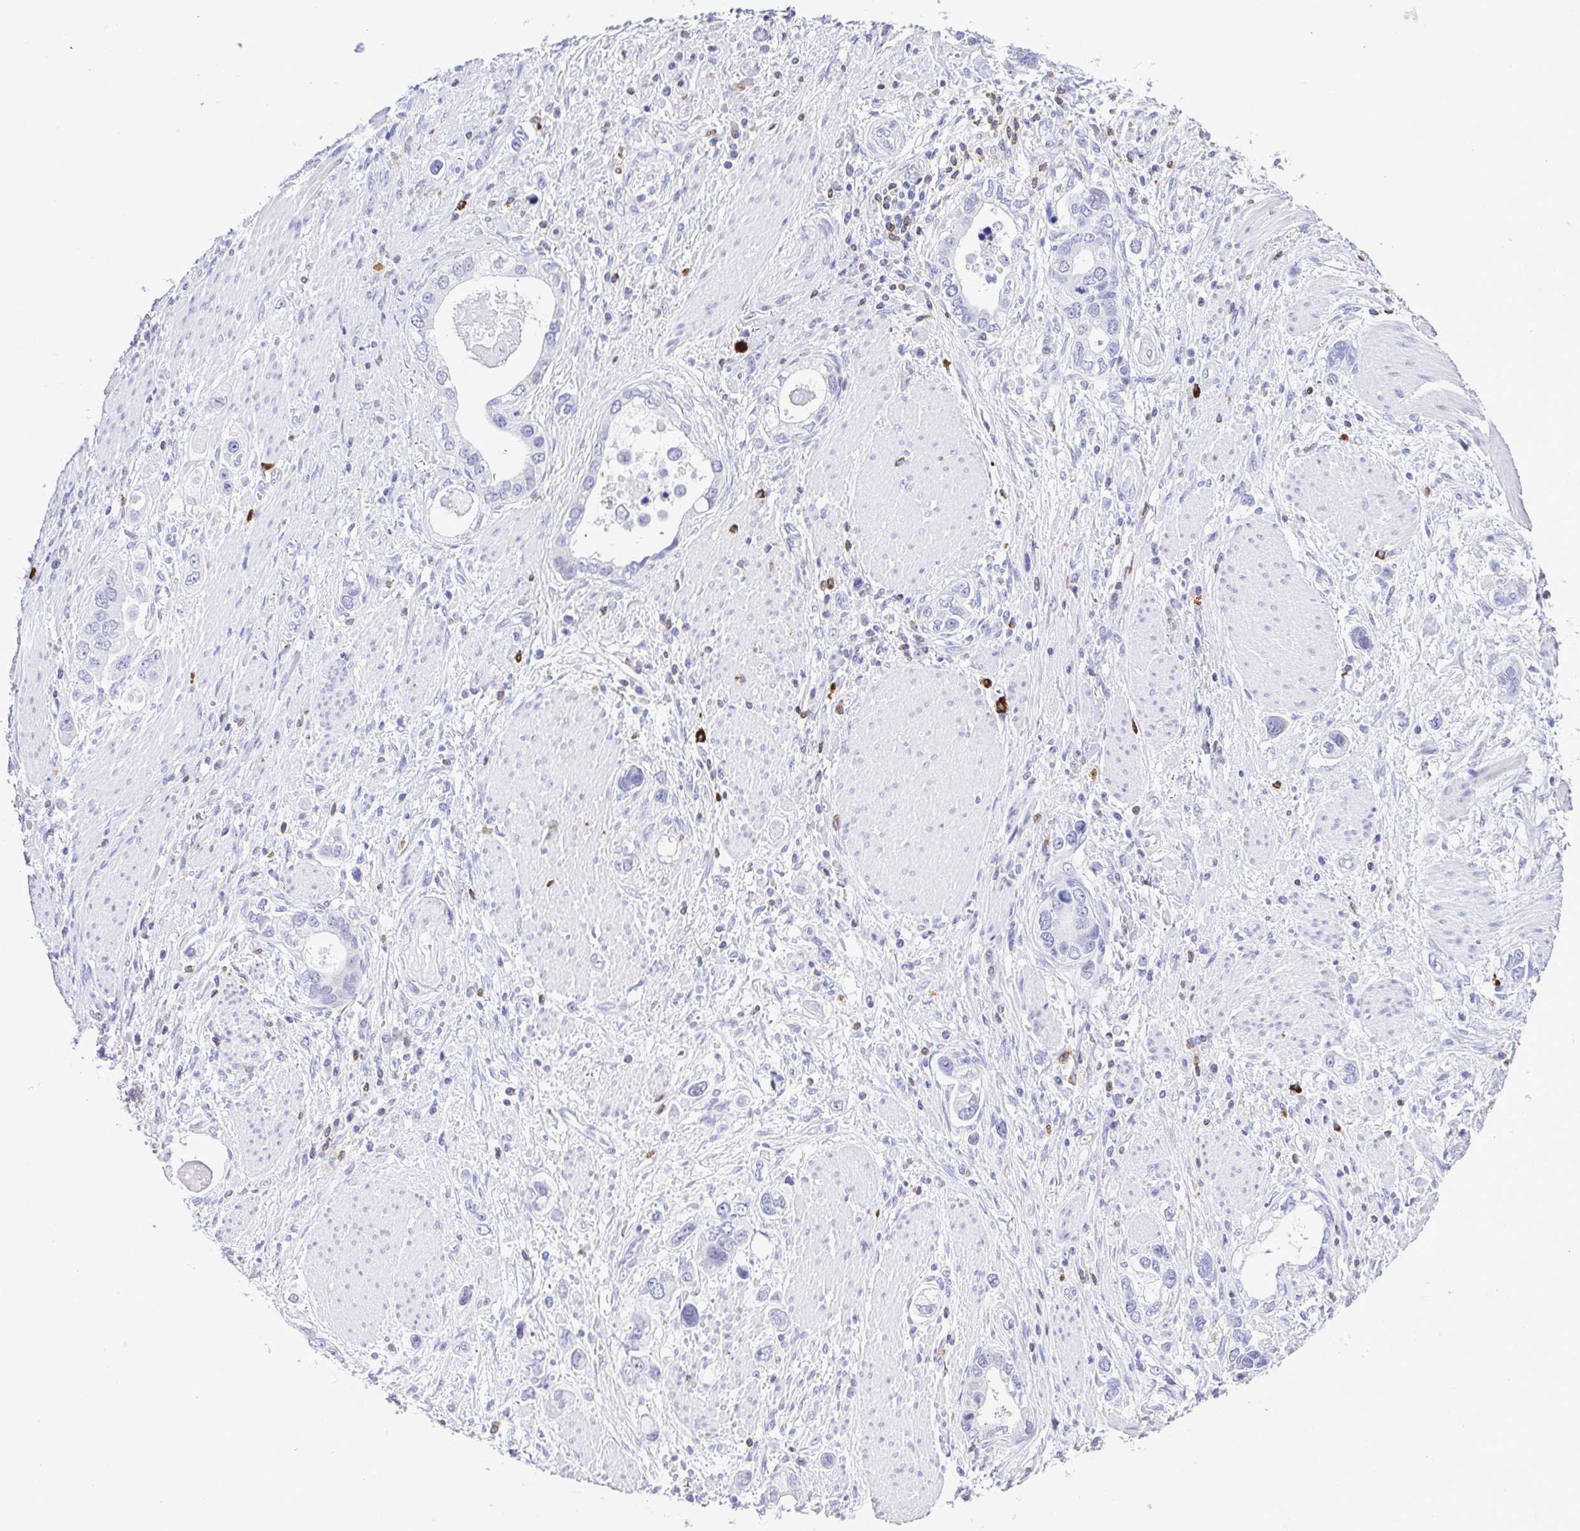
{"staining": {"intensity": "negative", "quantity": "none", "location": "none"}, "tissue": "stomach cancer", "cell_type": "Tumor cells", "image_type": "cancer", "snomed": [{"axis": "morphology", "description": "Adenocarcinoma, NOS"}, {"axis": "topography", "description": "Stomach, lower"}], "caption": "IHC image of human stomach cancer (adenocarcinoma) stained for a protein (brown), which displays no positivity in tumor cells.", "gene": "PGLYRP1", "patient": {"sex": "female", "age": 93}}